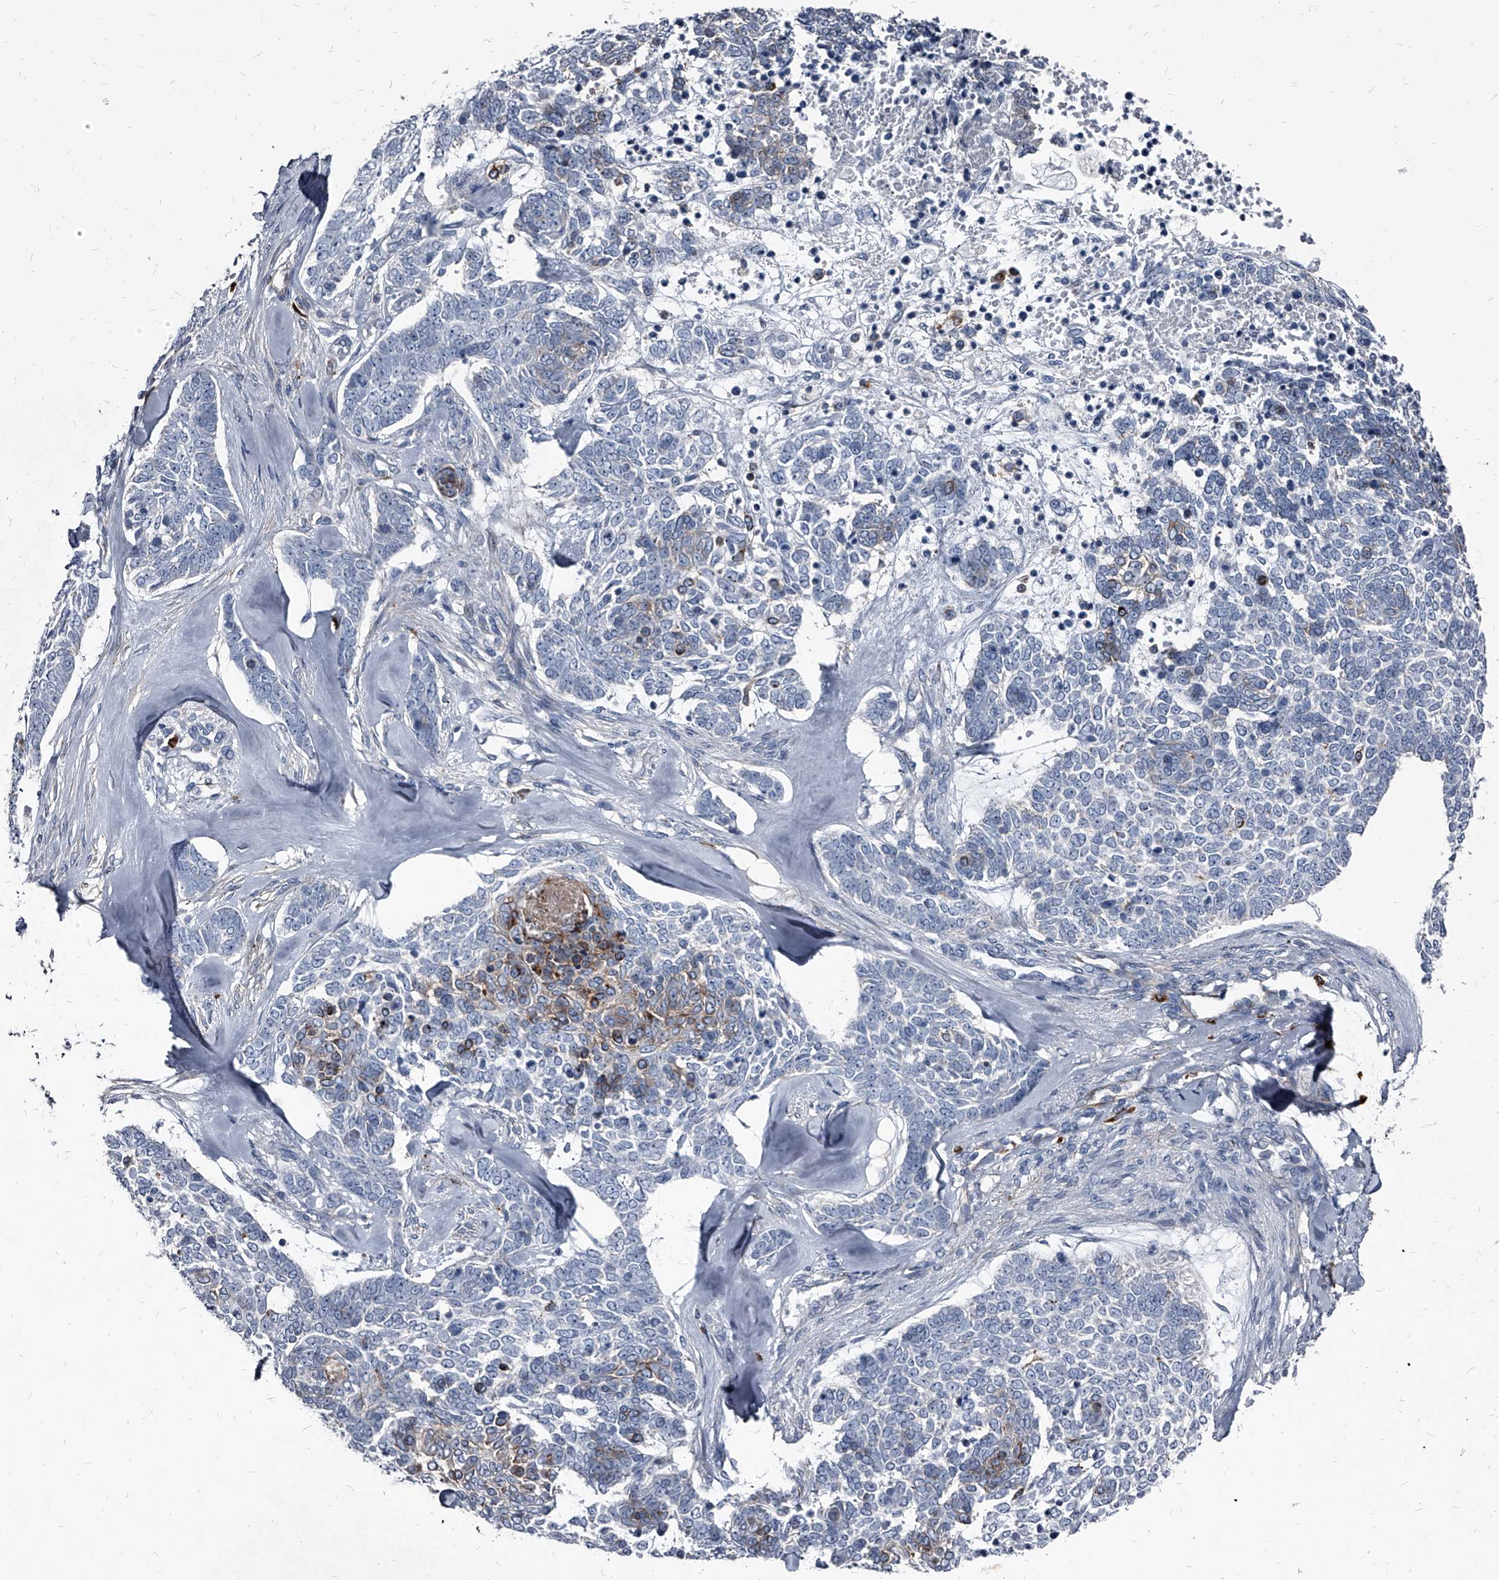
{"staining": {"intensity": "negative", "quantity": "none", "location": "none"}, "tissue": "skin cancer", "cell_type": "Tumor cells", "image_type": "cancer", "snomed": [{"axis": "morphology", "description": "Basal cell carcinoma"}, {"axis": "topography", "description": "Skin"}], "caption": "There is no significant staining in tumor cells of skin basal cell carcinoma.", "gene": "PGLYRP3", "patient": {"sex": "female", "age": 81}}